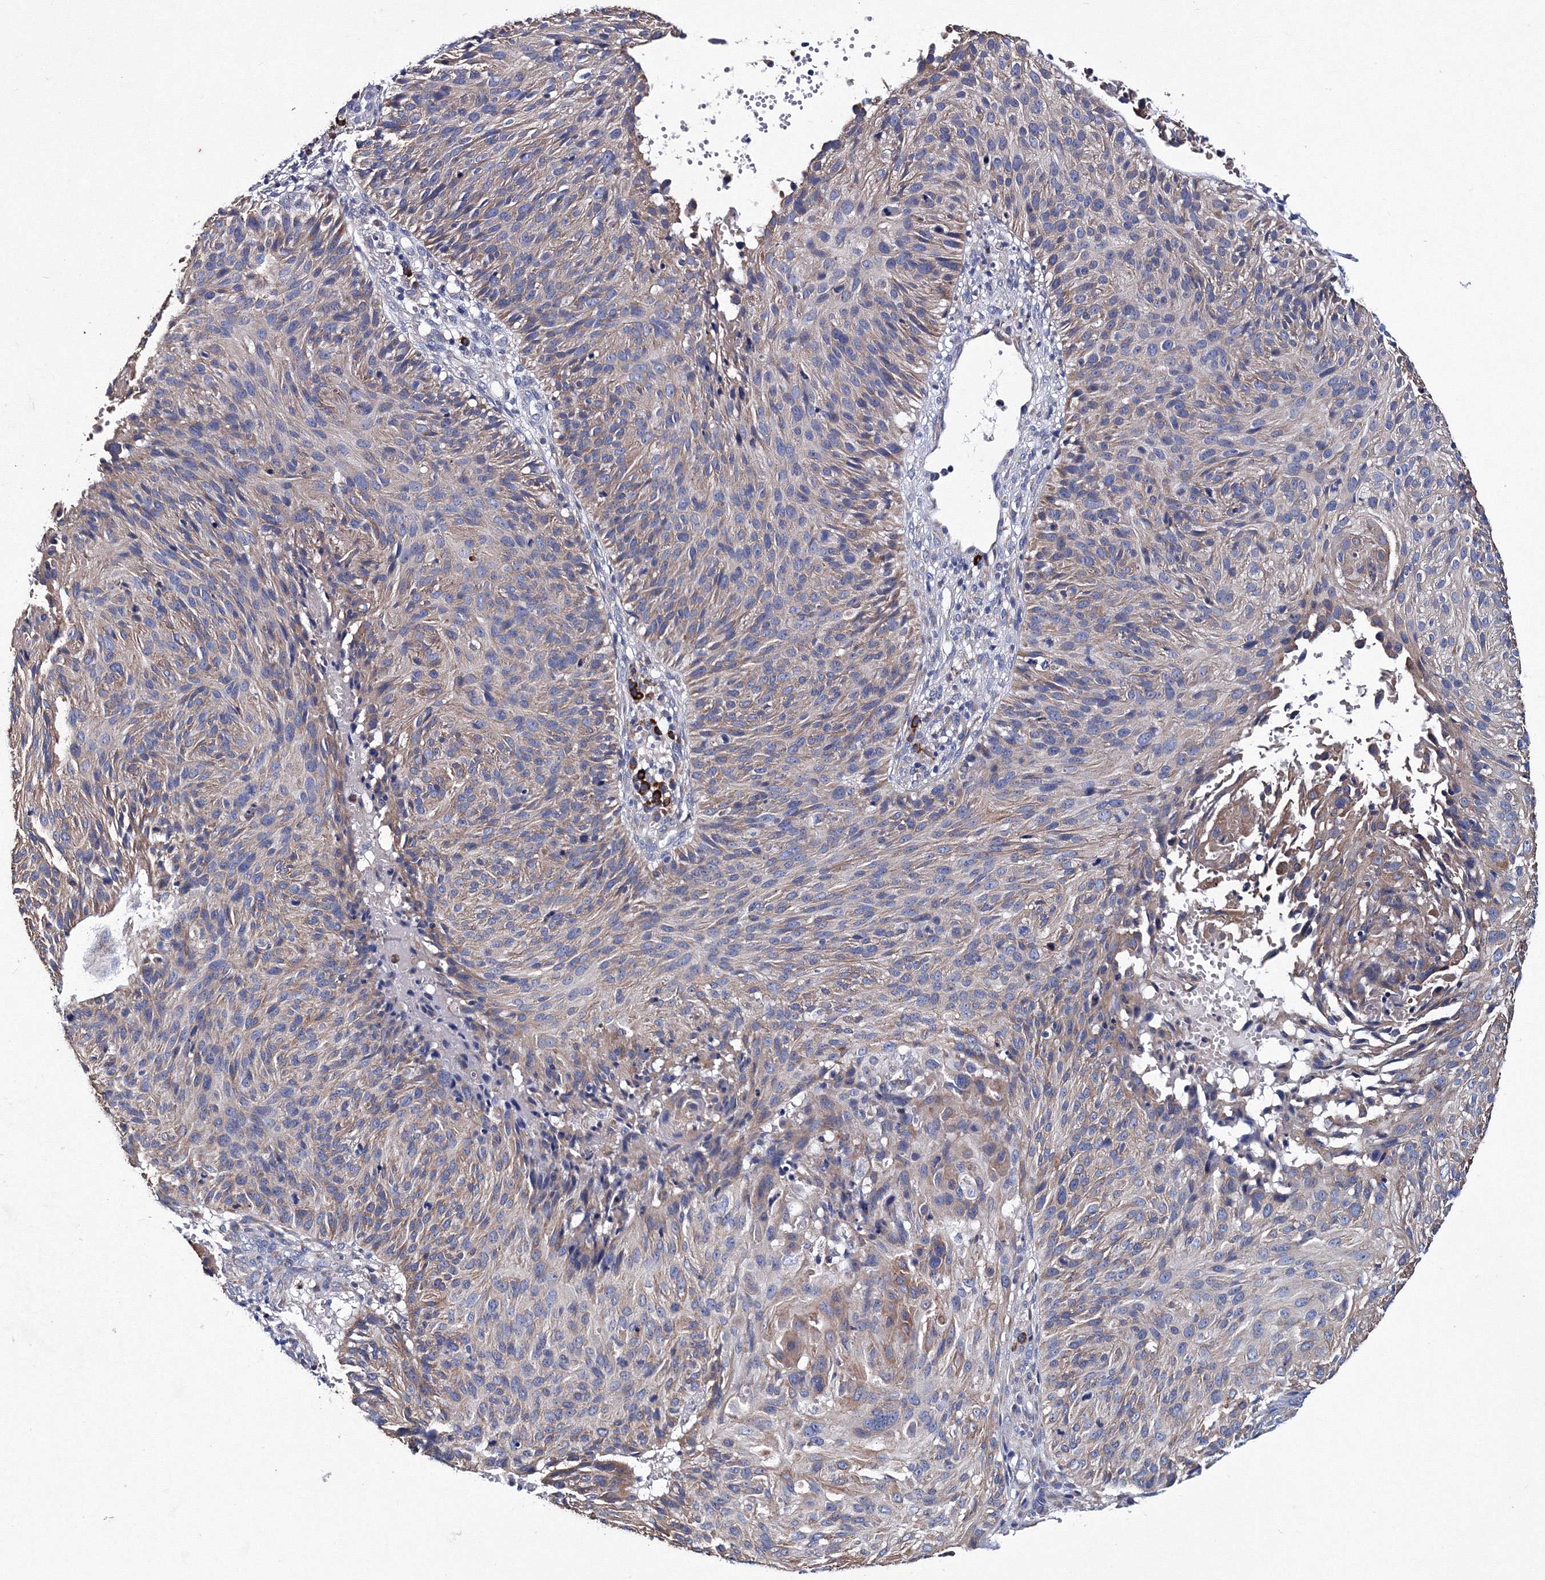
{"staining": {"intensity": "weak", "quantity": "25%-75%", "location": "cytoplasmic/membranous"}, "tissue": "cervical cancer", "cell_type": "Tumor cells", "image_type": "cancer", "snomed": [{"axis": "morphology", "description": "Squamous cell carcinoma, NOS"}, {"axis": "topography", "description": "Cervix"}], "caption": "Protein staining shows weak cytoplasmic/membranous positivity in about 25%-75% of tumor cells in cervical squamous cell carcinoma. (DAB = brown stain, brightfield microscopy at high magnification).", "gene": "TRPM2", "patient": {"sex": "female", "age": 74}}